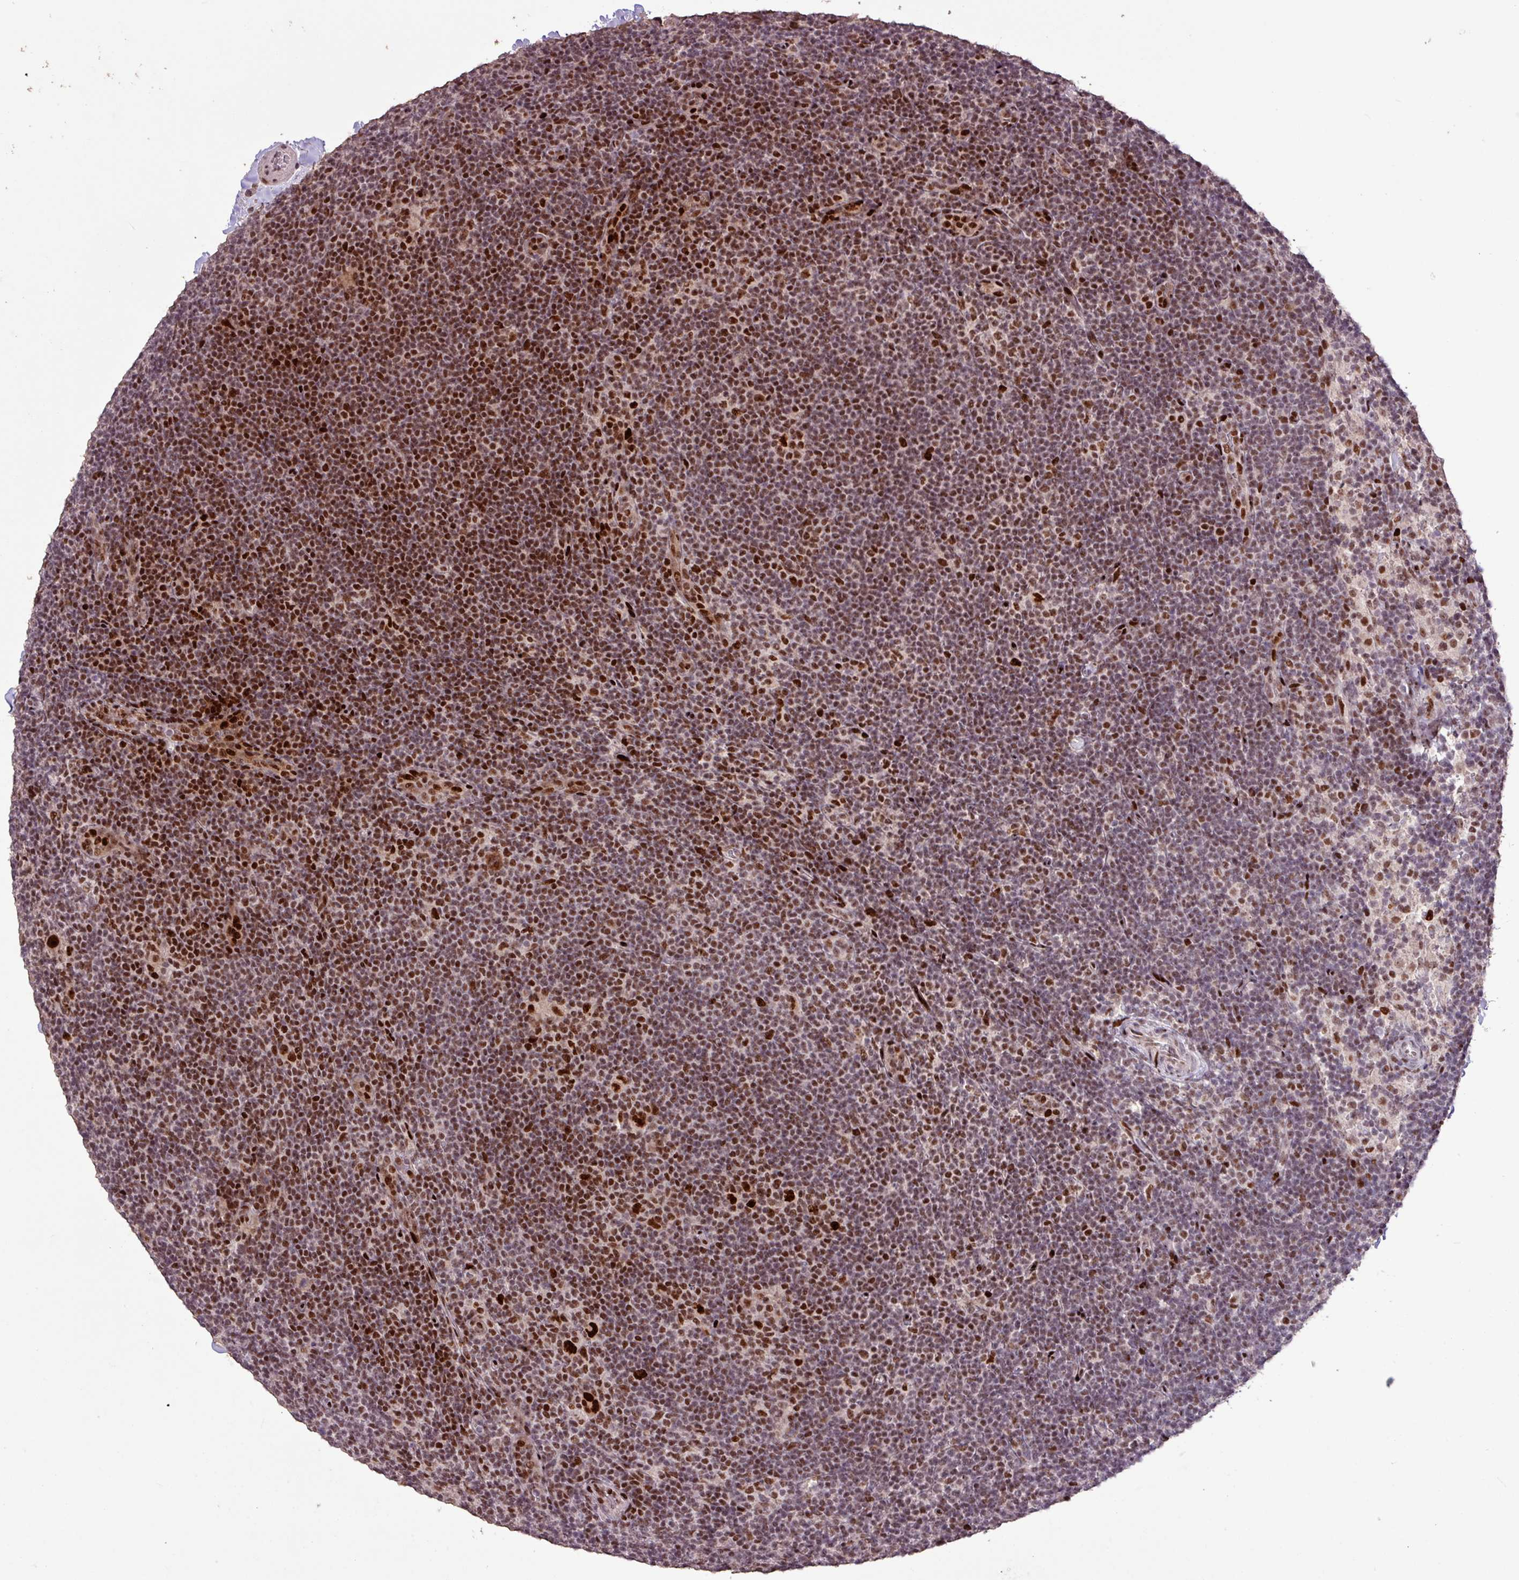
{"staining": {"intensity": "strong", "quantity": ">75%", "location": "nuclear"}, "tissue": "lymphoma", "cell_type": "Tumor cells", "image_type": "cancer", "snomed": [{"axis": "morphology", "description": "Hodgkin's disease, NOS"}, {"axis": "topography", "description": "Lymph node"}], "caption": "Tumor cells exhibit high levels of strong nuclear expression in approximately >75% of cells in human Hodgkin's disease.", "gene": "ZNF709", "patient": {"sex": "female", "age": 57}}